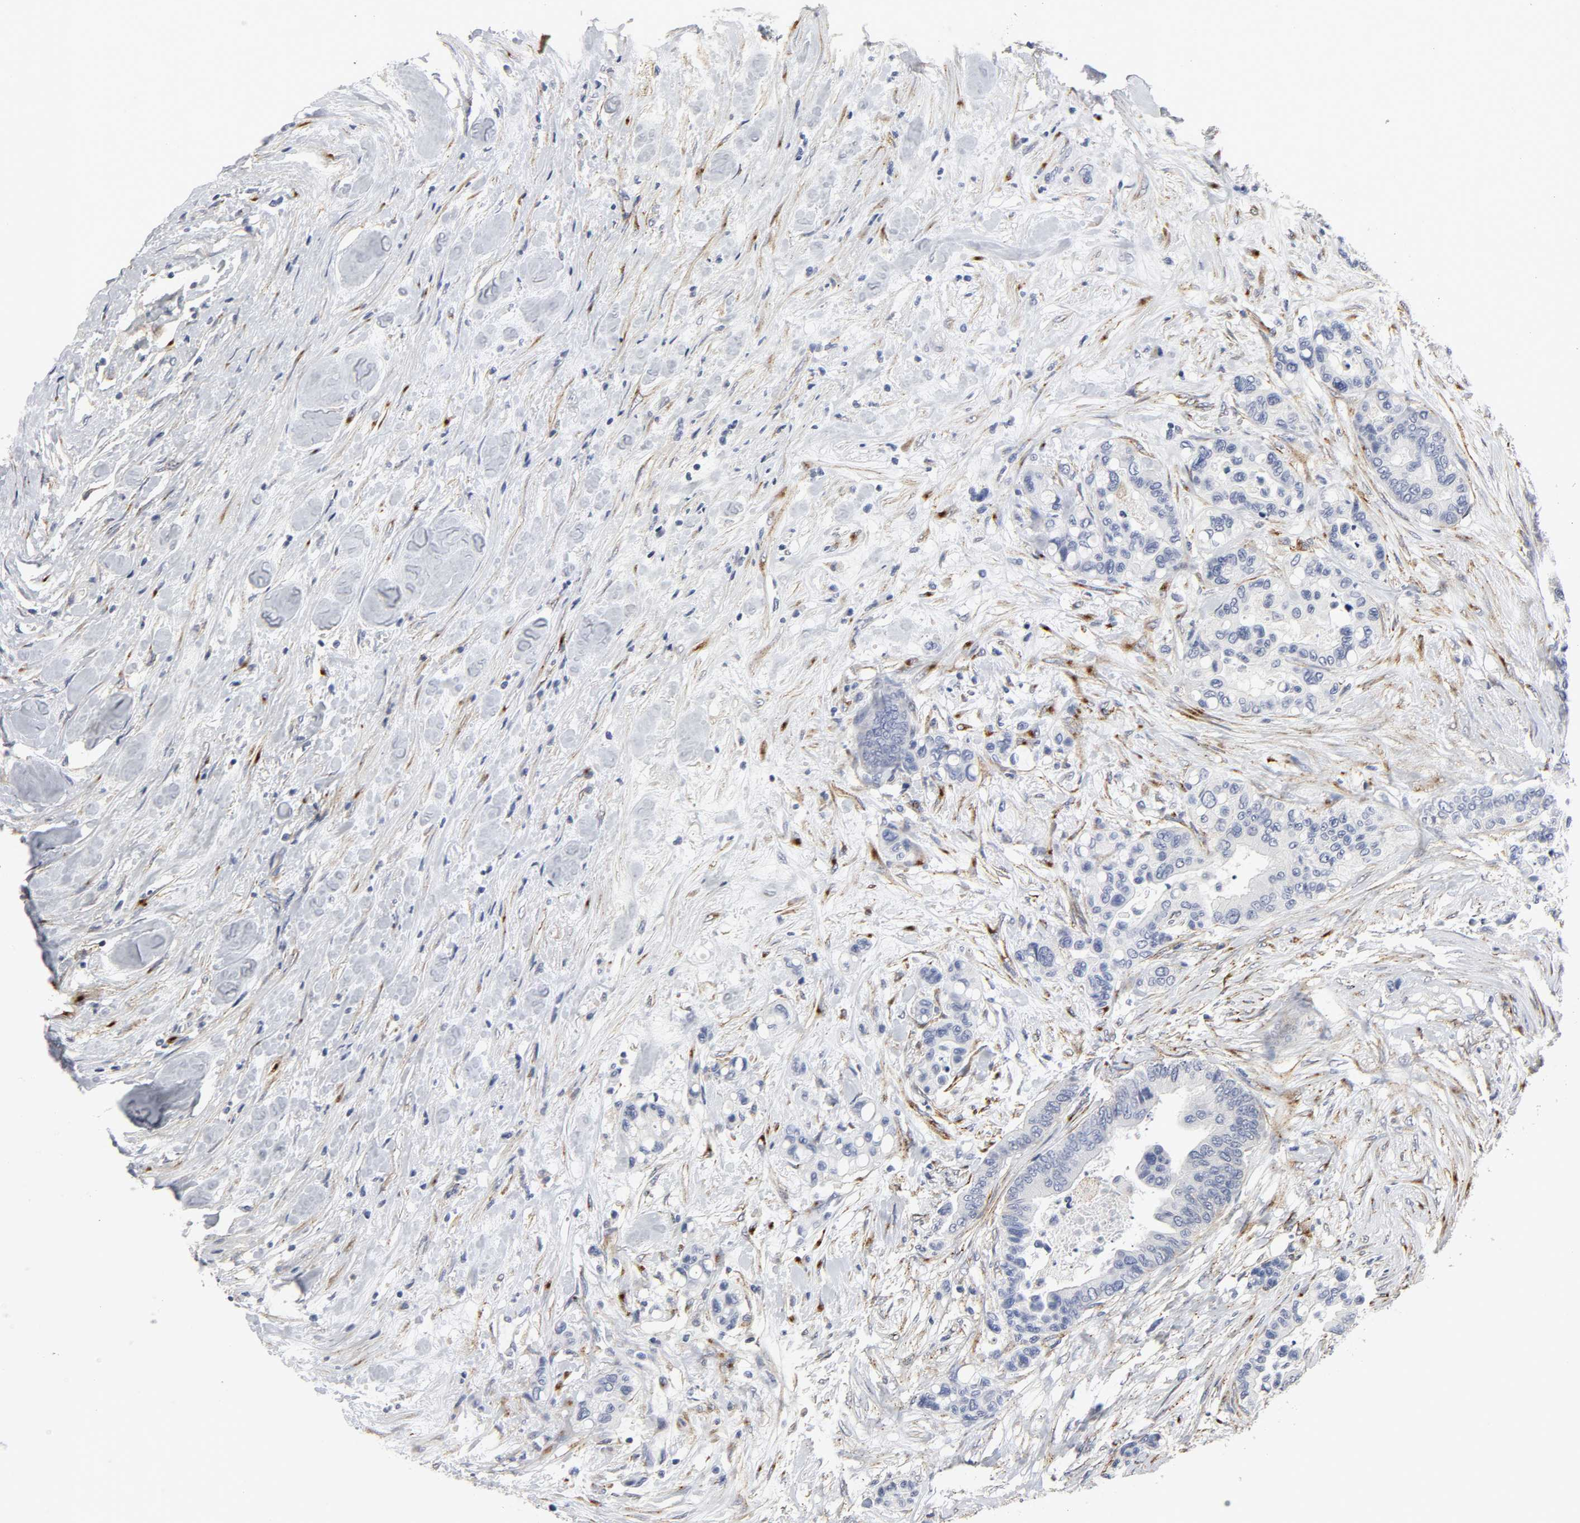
{"staining": {"intensity": "negative", "quantity": "none", "location": "none"}, "tissue": "colorectal cancer", "cell_type": "Tumor cells", "image_type": "cancer", "snomed": [{"axis": "morphology", "description": "Adenocarcinoma, NOS"}, {"axis": "topography", "description": "Colon"}], "caption": "This micrograph is of colorectal cancer stained with IHC to label a protein in brown with the nuclei are counter-stained blue. There is no staining in tumor cells.", "gene": "LRP1", "patient": {"sex": "male", "age": 82}}